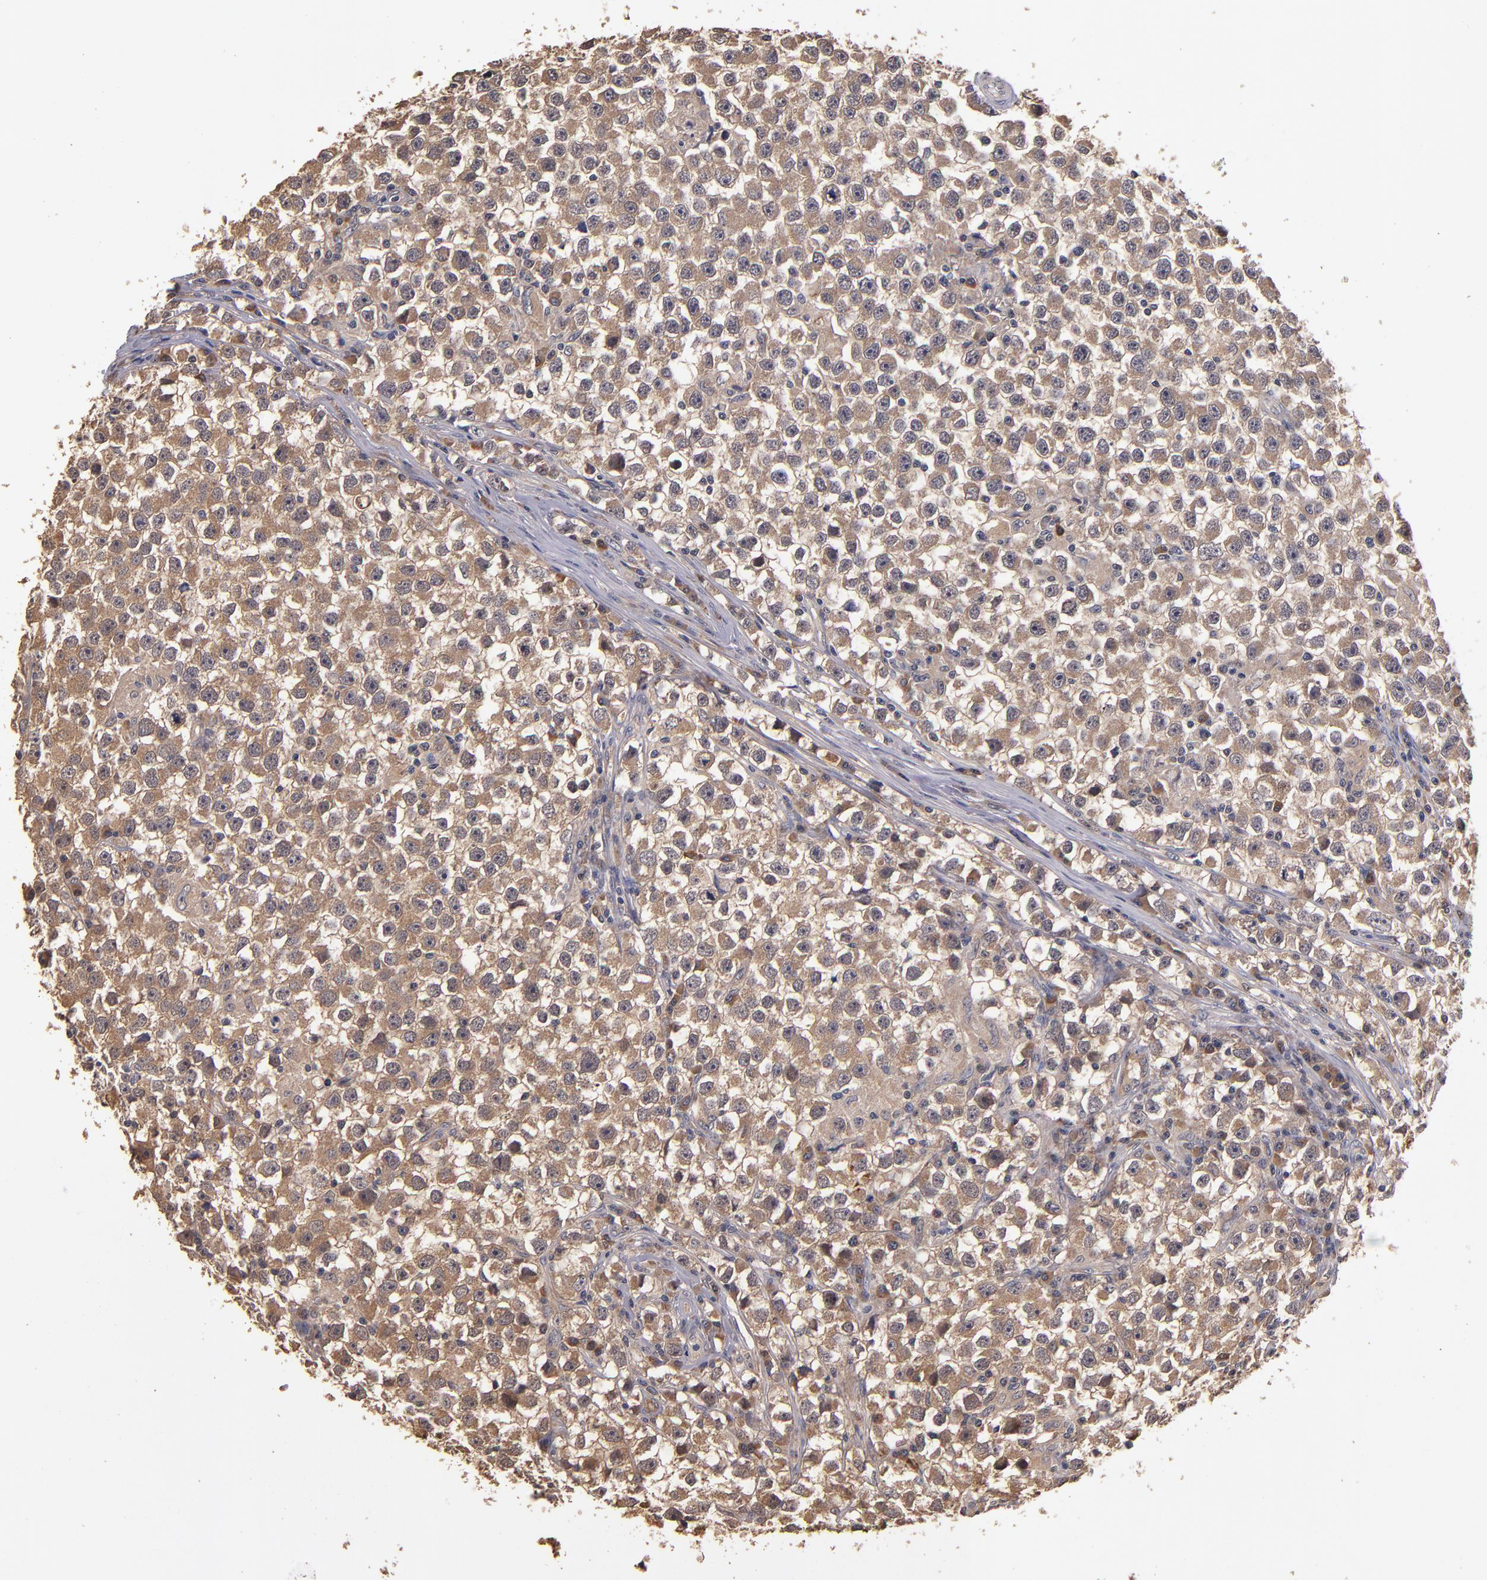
{"staining": {"intensity": "moderate", "quantity": ">75%", "location": "cytoplasmic/membranous"}, "tissue": "testis cancer", "cell_type": "Tumor cells", "image_type": "cancer", "snomed": [{"axis": "morphology", "description": "Seminoma, NOS"}, {"axis": "topography", "description": "Testis"}], "caption": "Protein staining by immunohistochemistry (IHC) displays moderate cytoplasmic/membranous staining in approximately >75% of tumor cells in testis cancer (seminoma). The staining is performed using DAB brown chromogen to label protein expression. The nuclei are counter-stained blue using hematoxylin.", "gene": "TTLL12", "patient": {"sex": "male", "age": 33}}